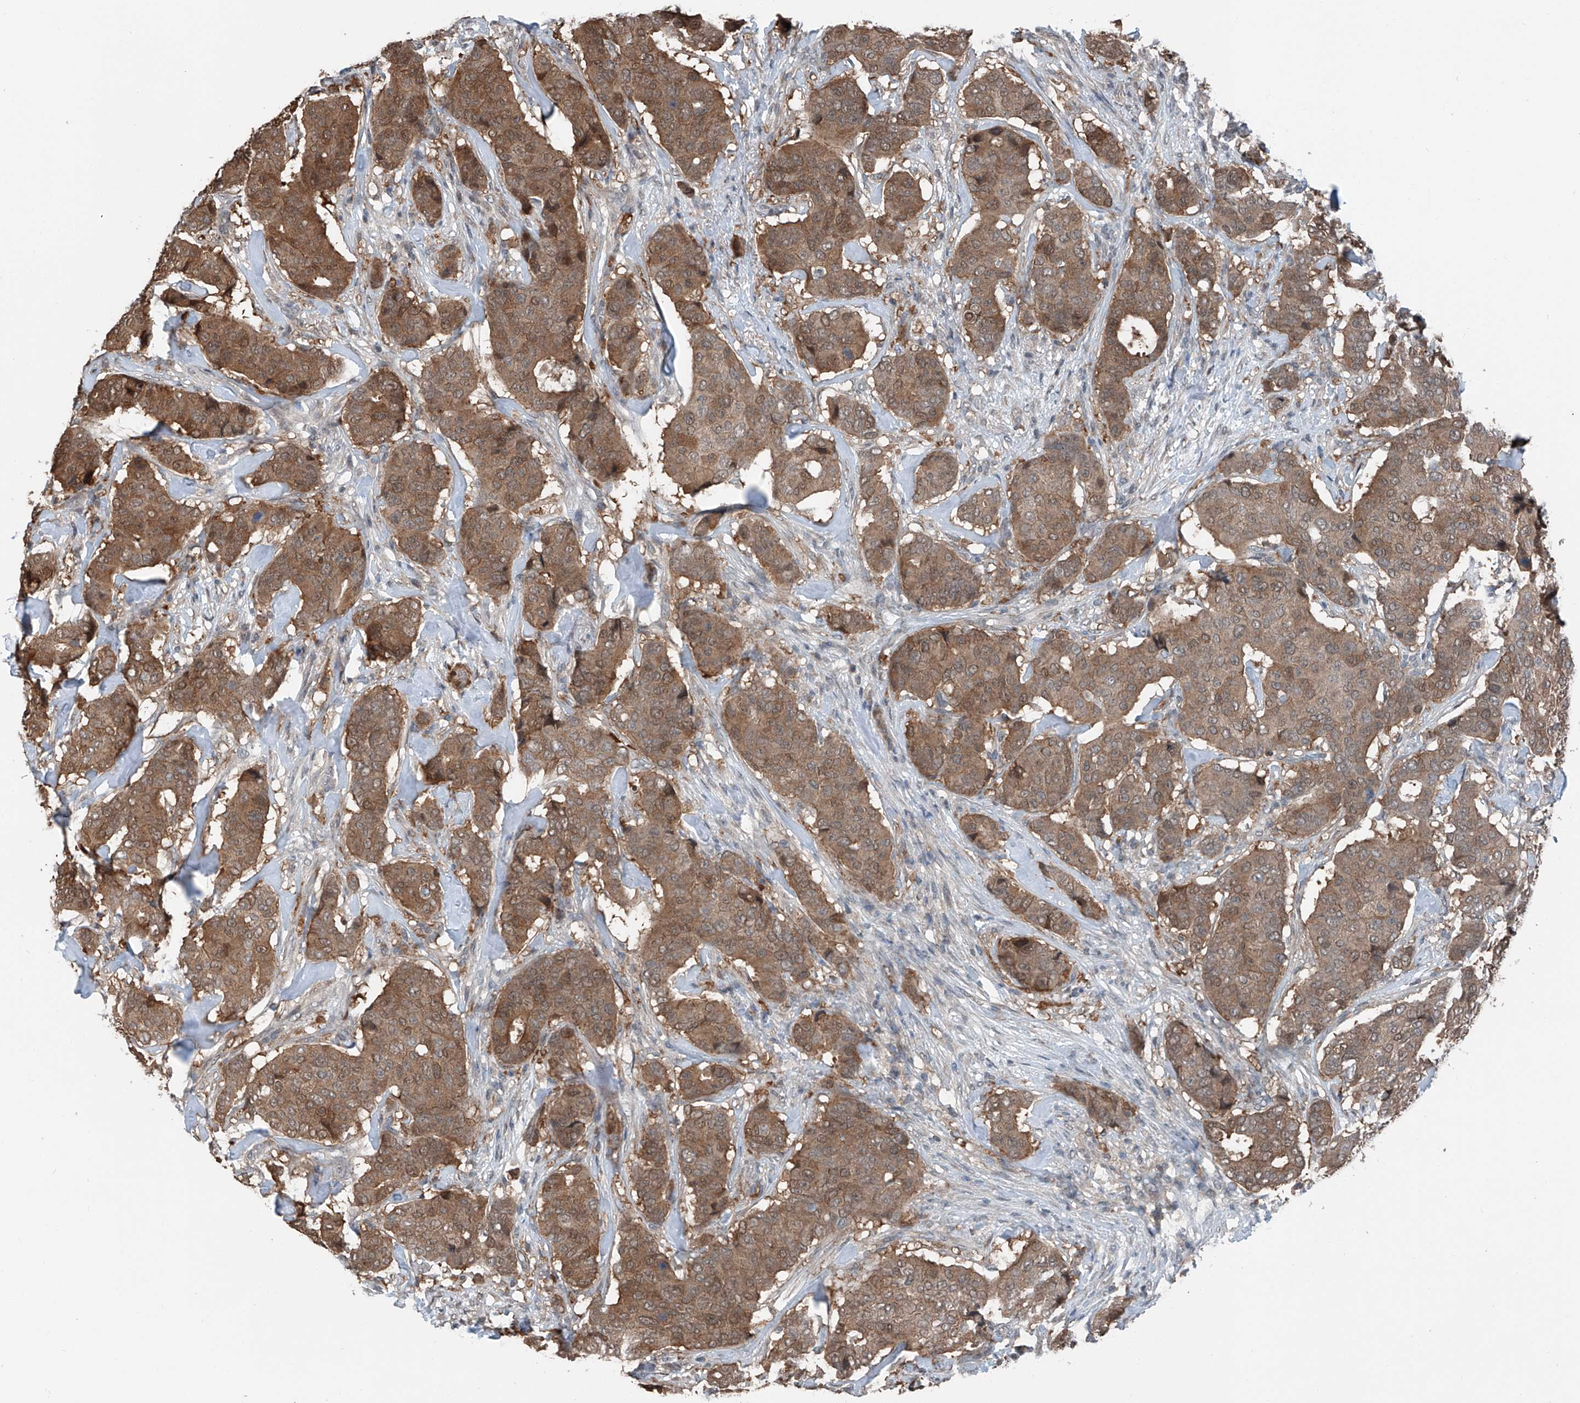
{"staining": {"intensity": "moderate", "quantity": ">75%", "location": "cytoplasmic/membranous,nuclear"}, "tissue": "breast cancer", "cell_type": "Tumor cells", "image_type": "cancer", "snomed": [{"axis": "morphology", "description": "Duct carcinoma"}, {"axis": "topography", "description": "Breast"}], "caption": "Immunohistochemistry staining of breast cancer (intraductal carcinoma), which reveals medium levels of moderate cytoplasmic/membranous and nuclear expression in approximately >75% of tumor cells indicating moderate cytoplasmic/membranous and nuclear protein staining. The staining was performed using DAB (brown) for protein detection and nuclei were counterstained in hematoxylin (blue).", "gene": "HSPA6", "patient": {"sex": "female", "age": 75}}